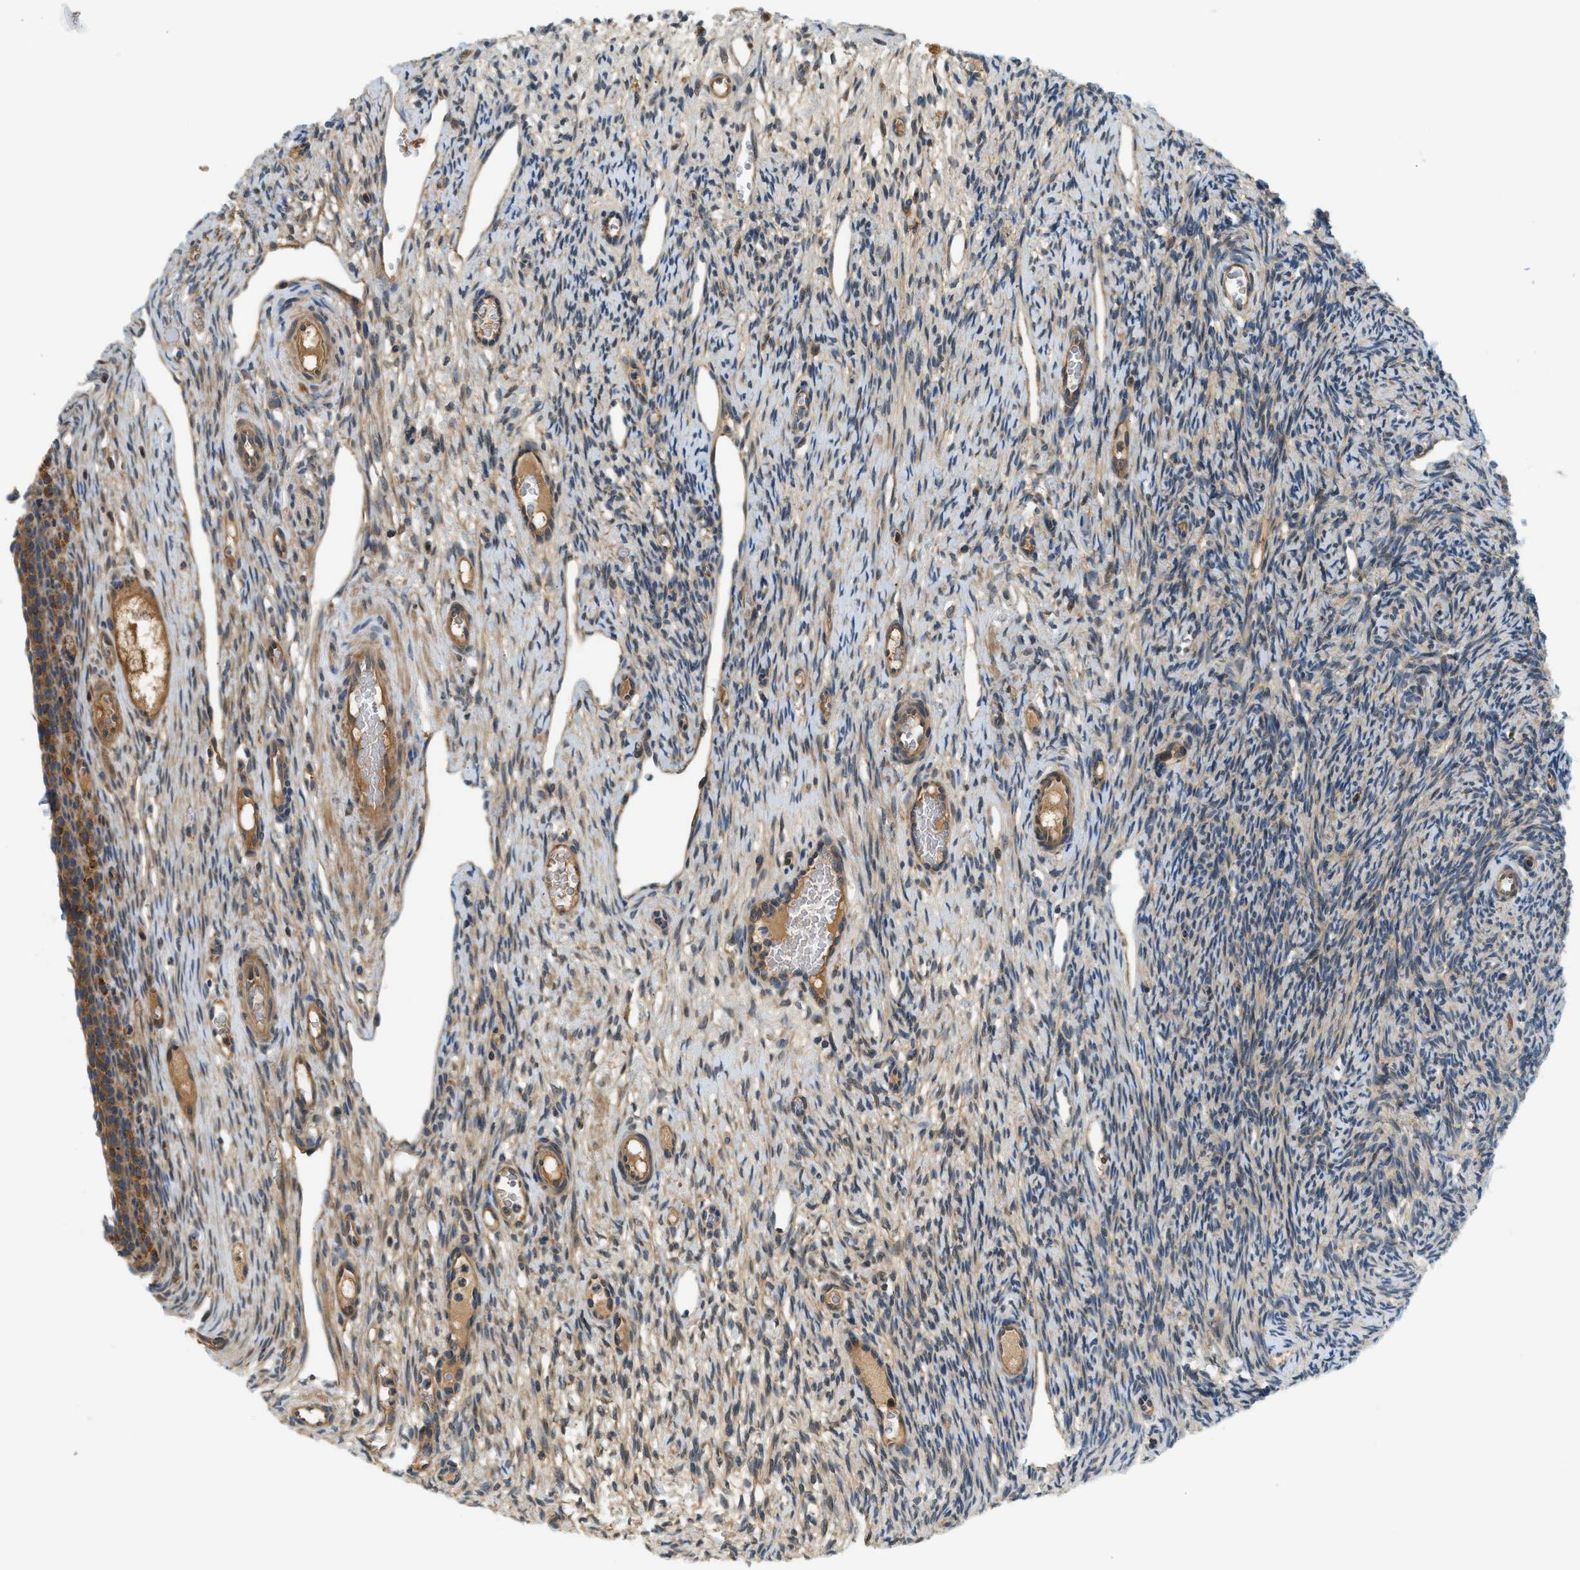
{"staining": {"intensity": "moderate", "quantity": ">75%", "location": "cytoplasmic/membranous"}, "tissue": "ovary", "cell_type": "Follicle cells", "image_type": "normal", "snomed": [{"axis": "morphology", "description": "Normal tissue, NOS"}, {"axis": "topography", "description": "Ovary"}], "caption": "IHC (DAB) staining of normal ovary displays moderate cytoplasmic/membranous protein staining in approximately >75% of follicle cells.", "gene": "KCNK1", "patient": {"sex": "female", "age": 33}}